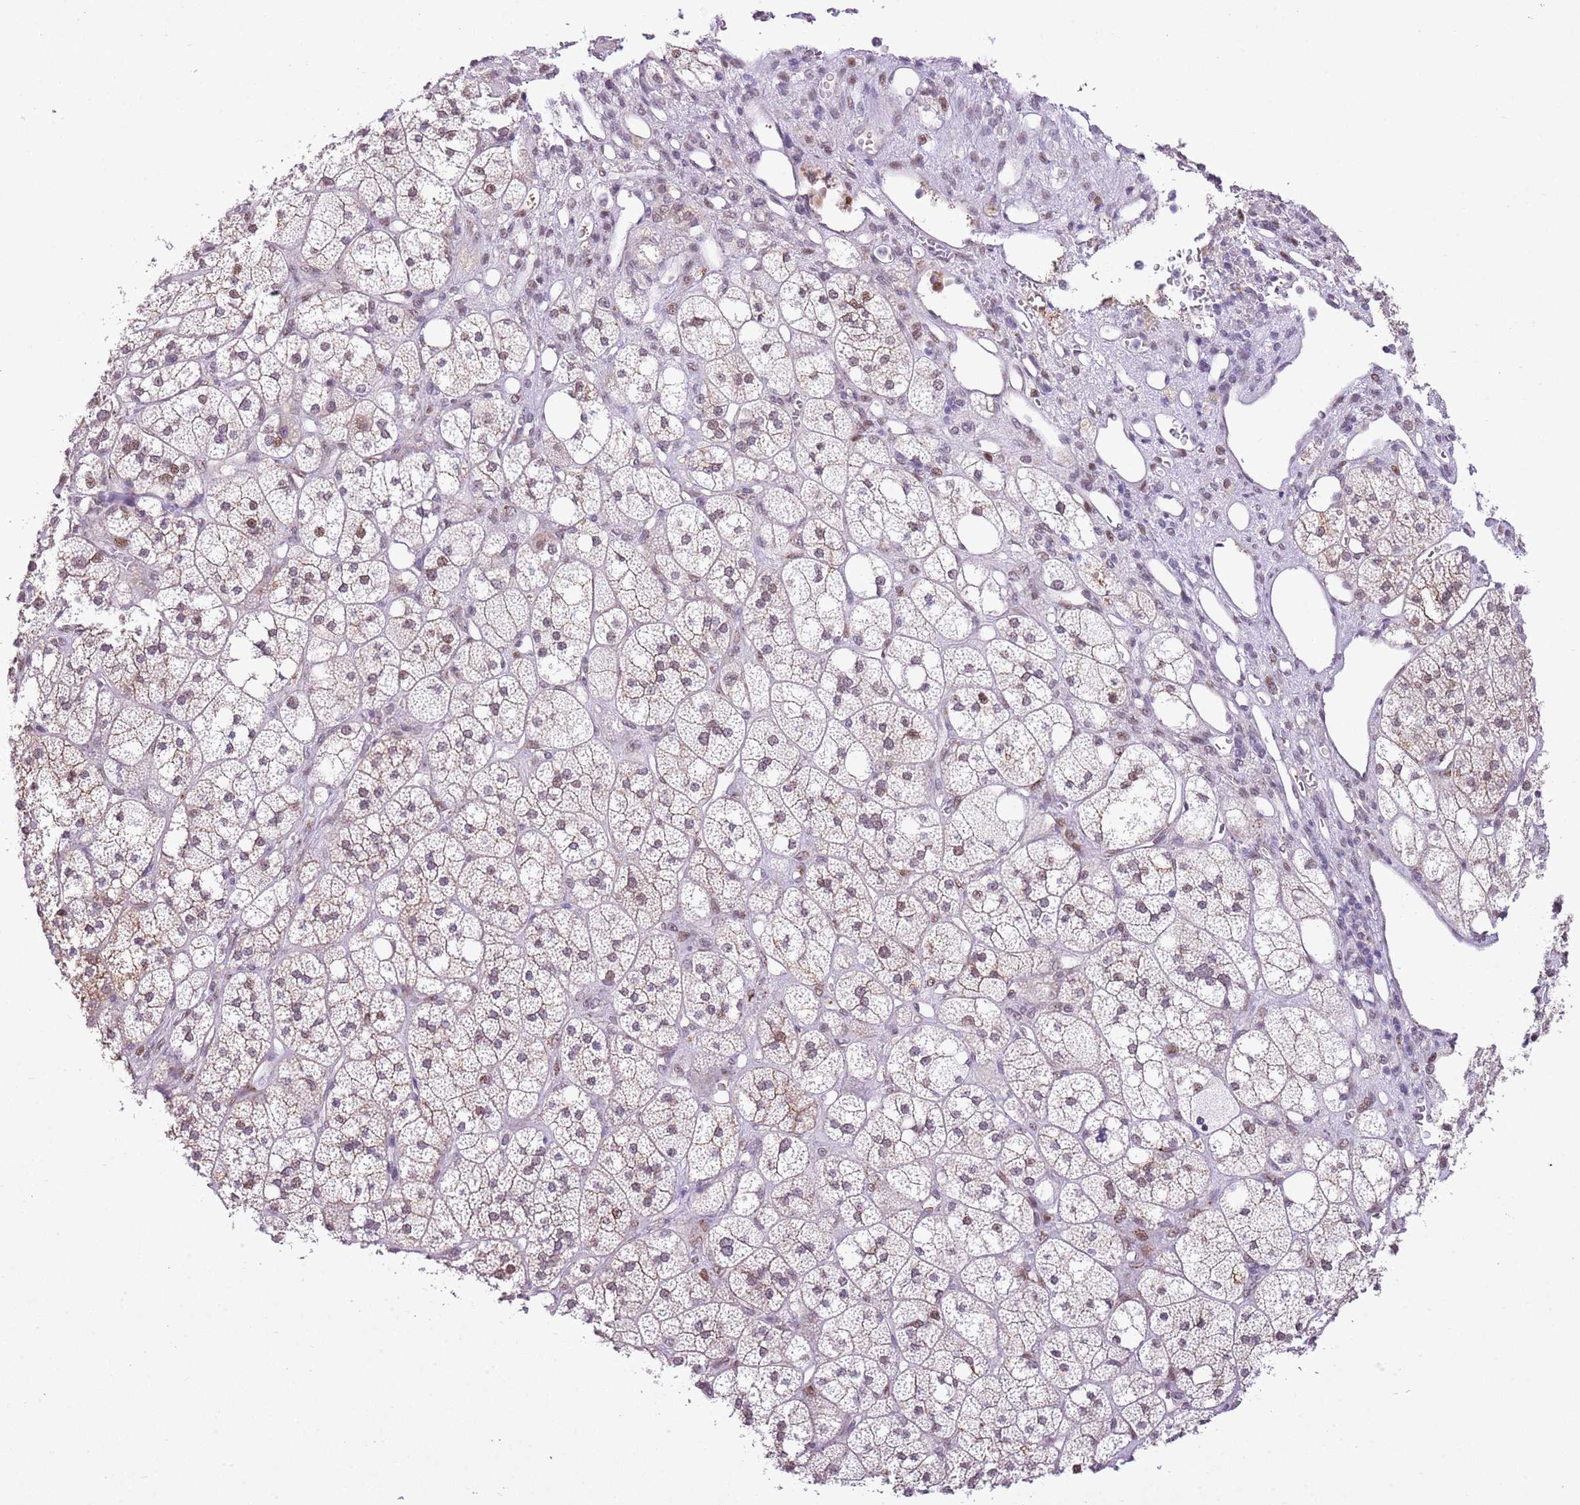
{"staining": {"intensity": "strong", "quantity": "<25%", "location": "nuclear"}, "tissue": "adrenal gland", "cell_type": "Glandular cells", "image_type": "normal", "snomed": [{"axis": "morphology", "description": "Normal tissue, NOS"}, {"axis": "topography", "description": "Adrenal gland"}], "caption": "The immunohistochemical stain shows strong nuclear expression in glandular cells of unremarkable adrenal gland.", "gene": "NACC2", "patient": {"sex": "male", "age": 61}}